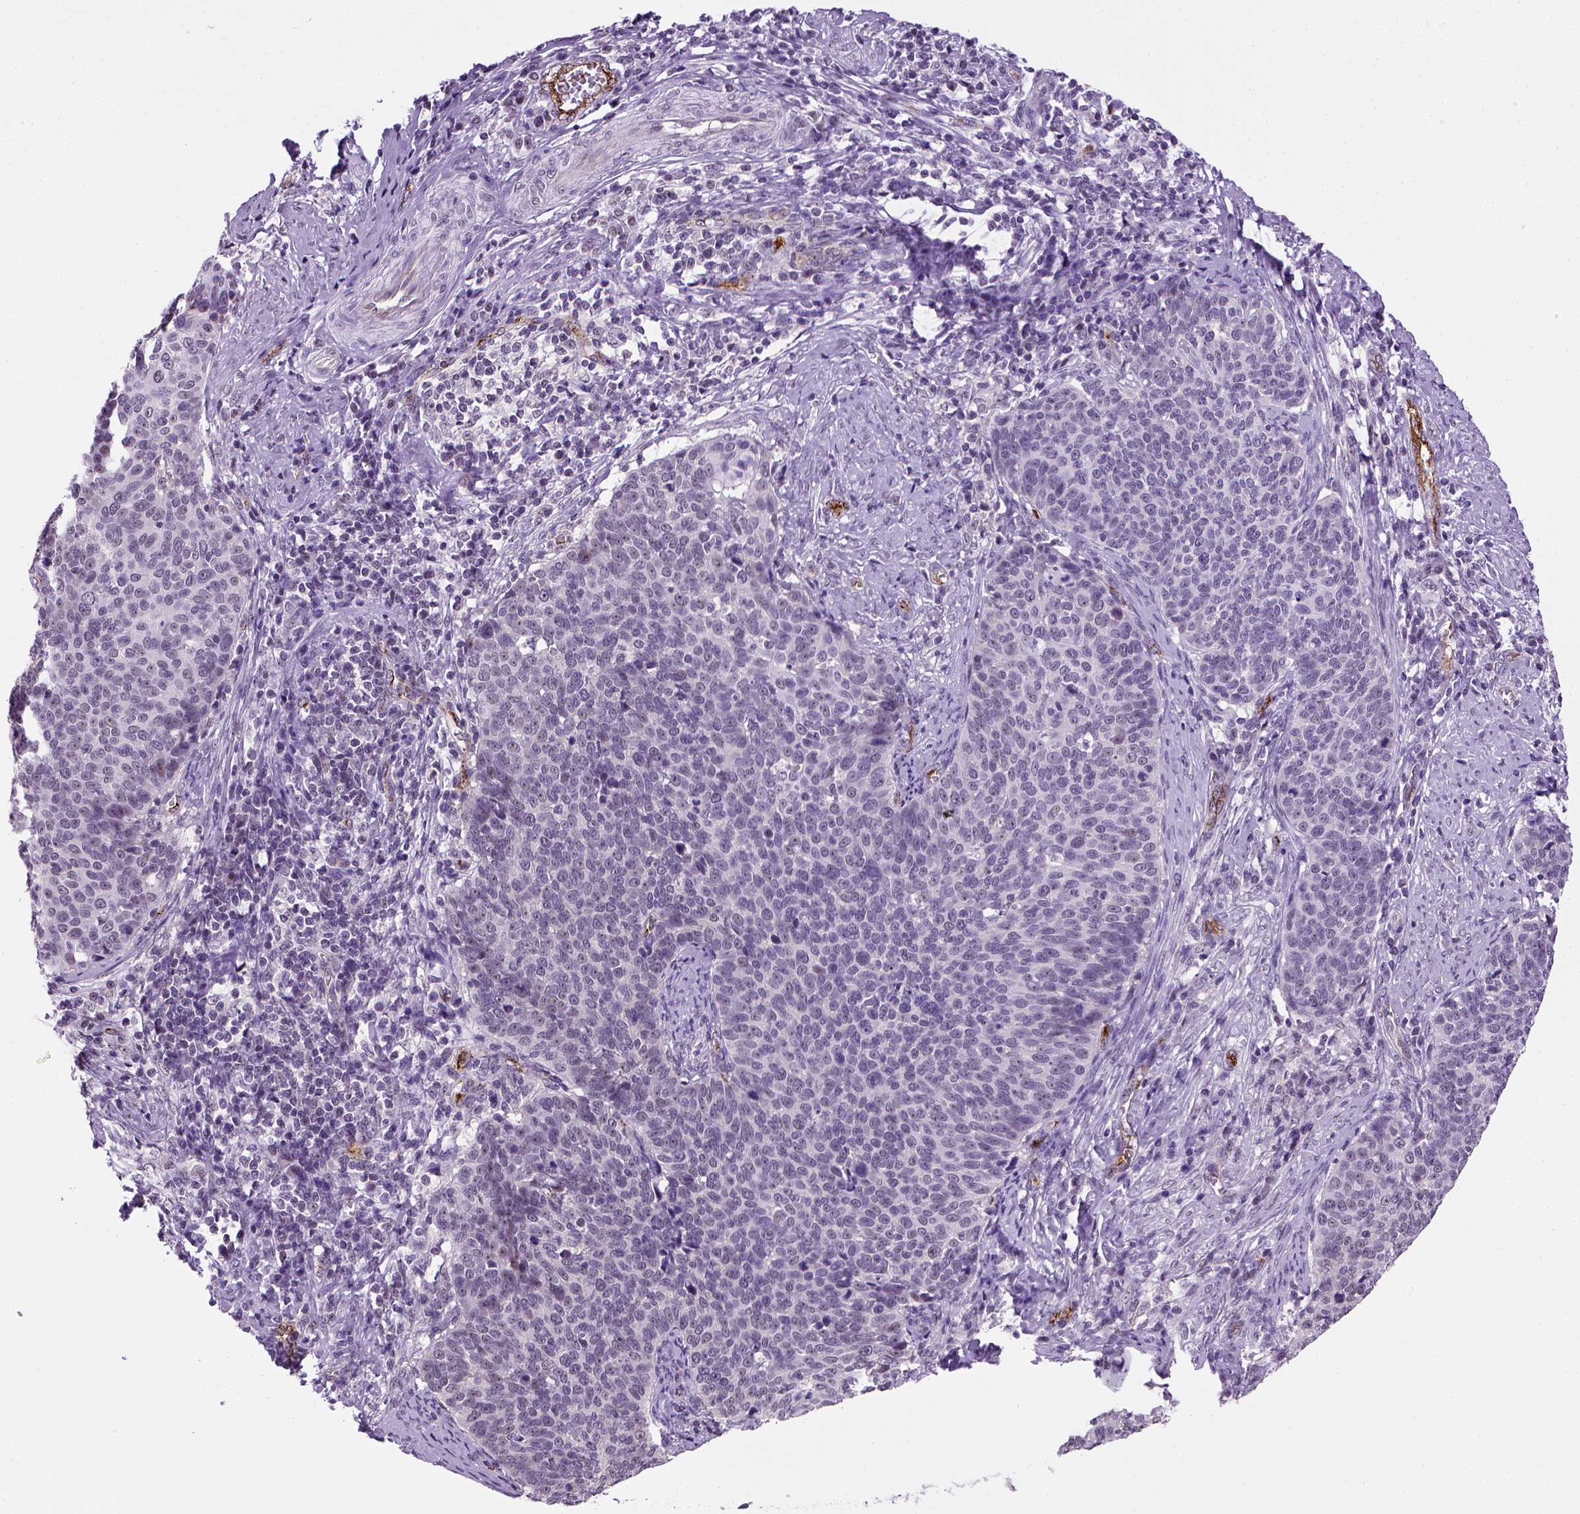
{"staining": {"intensity": "negative", "quantity": "none", "location": "none"}, "tissue": "cervical cancer", "cell_type": "Tumor cells", "image_type": "cancer", "snomed": [{"axis": "morphology", "description": "Normal tissue, NOS"}, {"axis": "morphology", "description": "Squamous cell carcinoma, NOS"}, {"axis": "topography", "description": "Cervix"}], "caption": "This micrograph is of cervical squamous cell carcinoma stained with immunohistochemistry (IHC) to label a protein in brown with the nuclei are counter-stained blue. There is no positivity in tumor cells.", "gene": "VWF", "patient": {"sex": "female", "age": 39}}